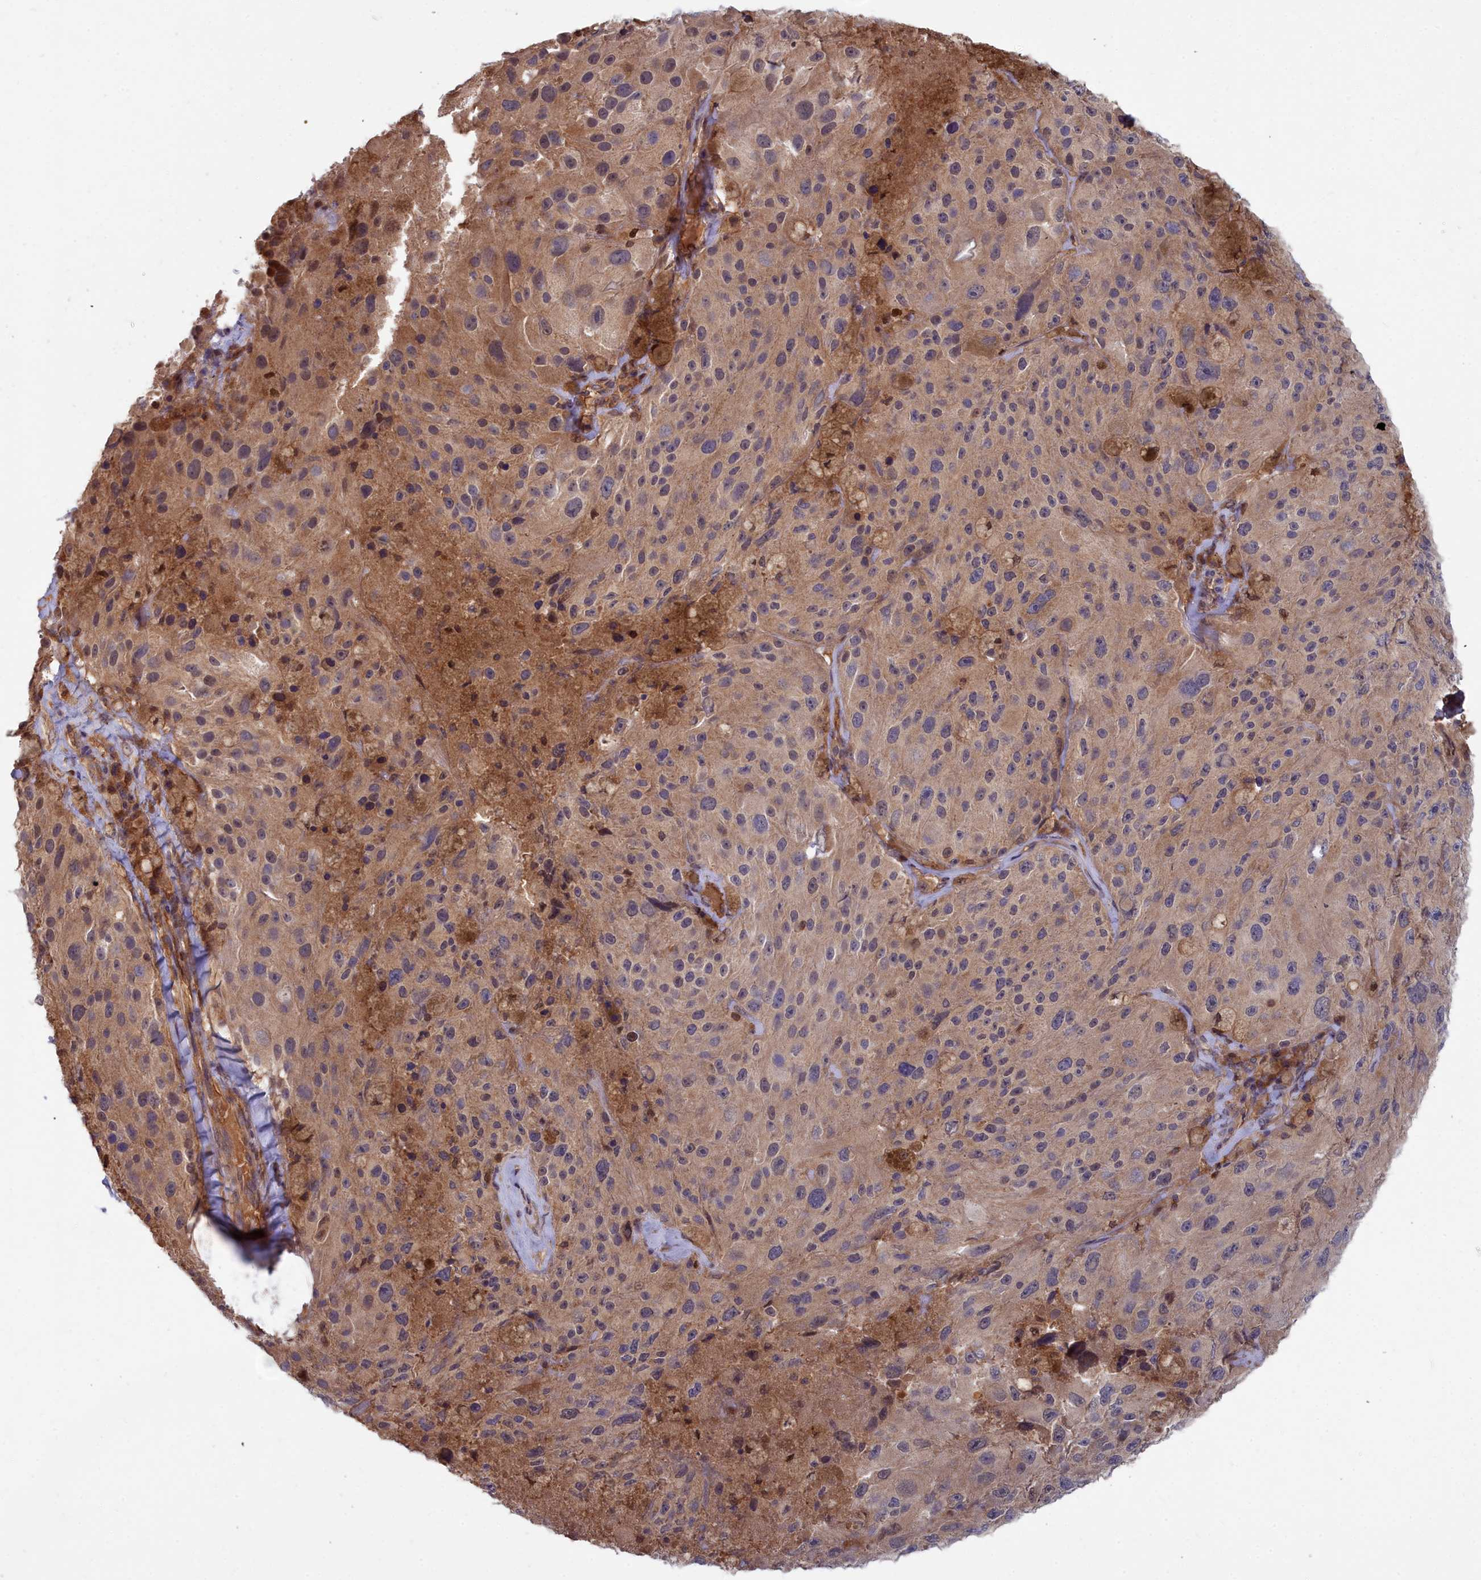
{"staining": {"intensity": "weak", "quantity": ">75%", "location": "cytoplasmic/membranous"}, "tissue": "melanoma", "cell_type": "Tumor cells", "image_type": "cancer", "snomed": [{"axis": "morphology", "description": "Malignant melanoma, Metastatic site"}, {"axis": "topography", "description": "Lymph node"}], "caption": "The image reveals a brown stain indicating the presence of a protein in the cytoplasmic/membranous of tumor cells in melanoma. The staining is performed using DAB brown chromogen to label protein expression. The nuclei are counter-stained blue using hematoxylin.", "gene": "GFRA2", "patient": {"sex": "male", "age": 62}}